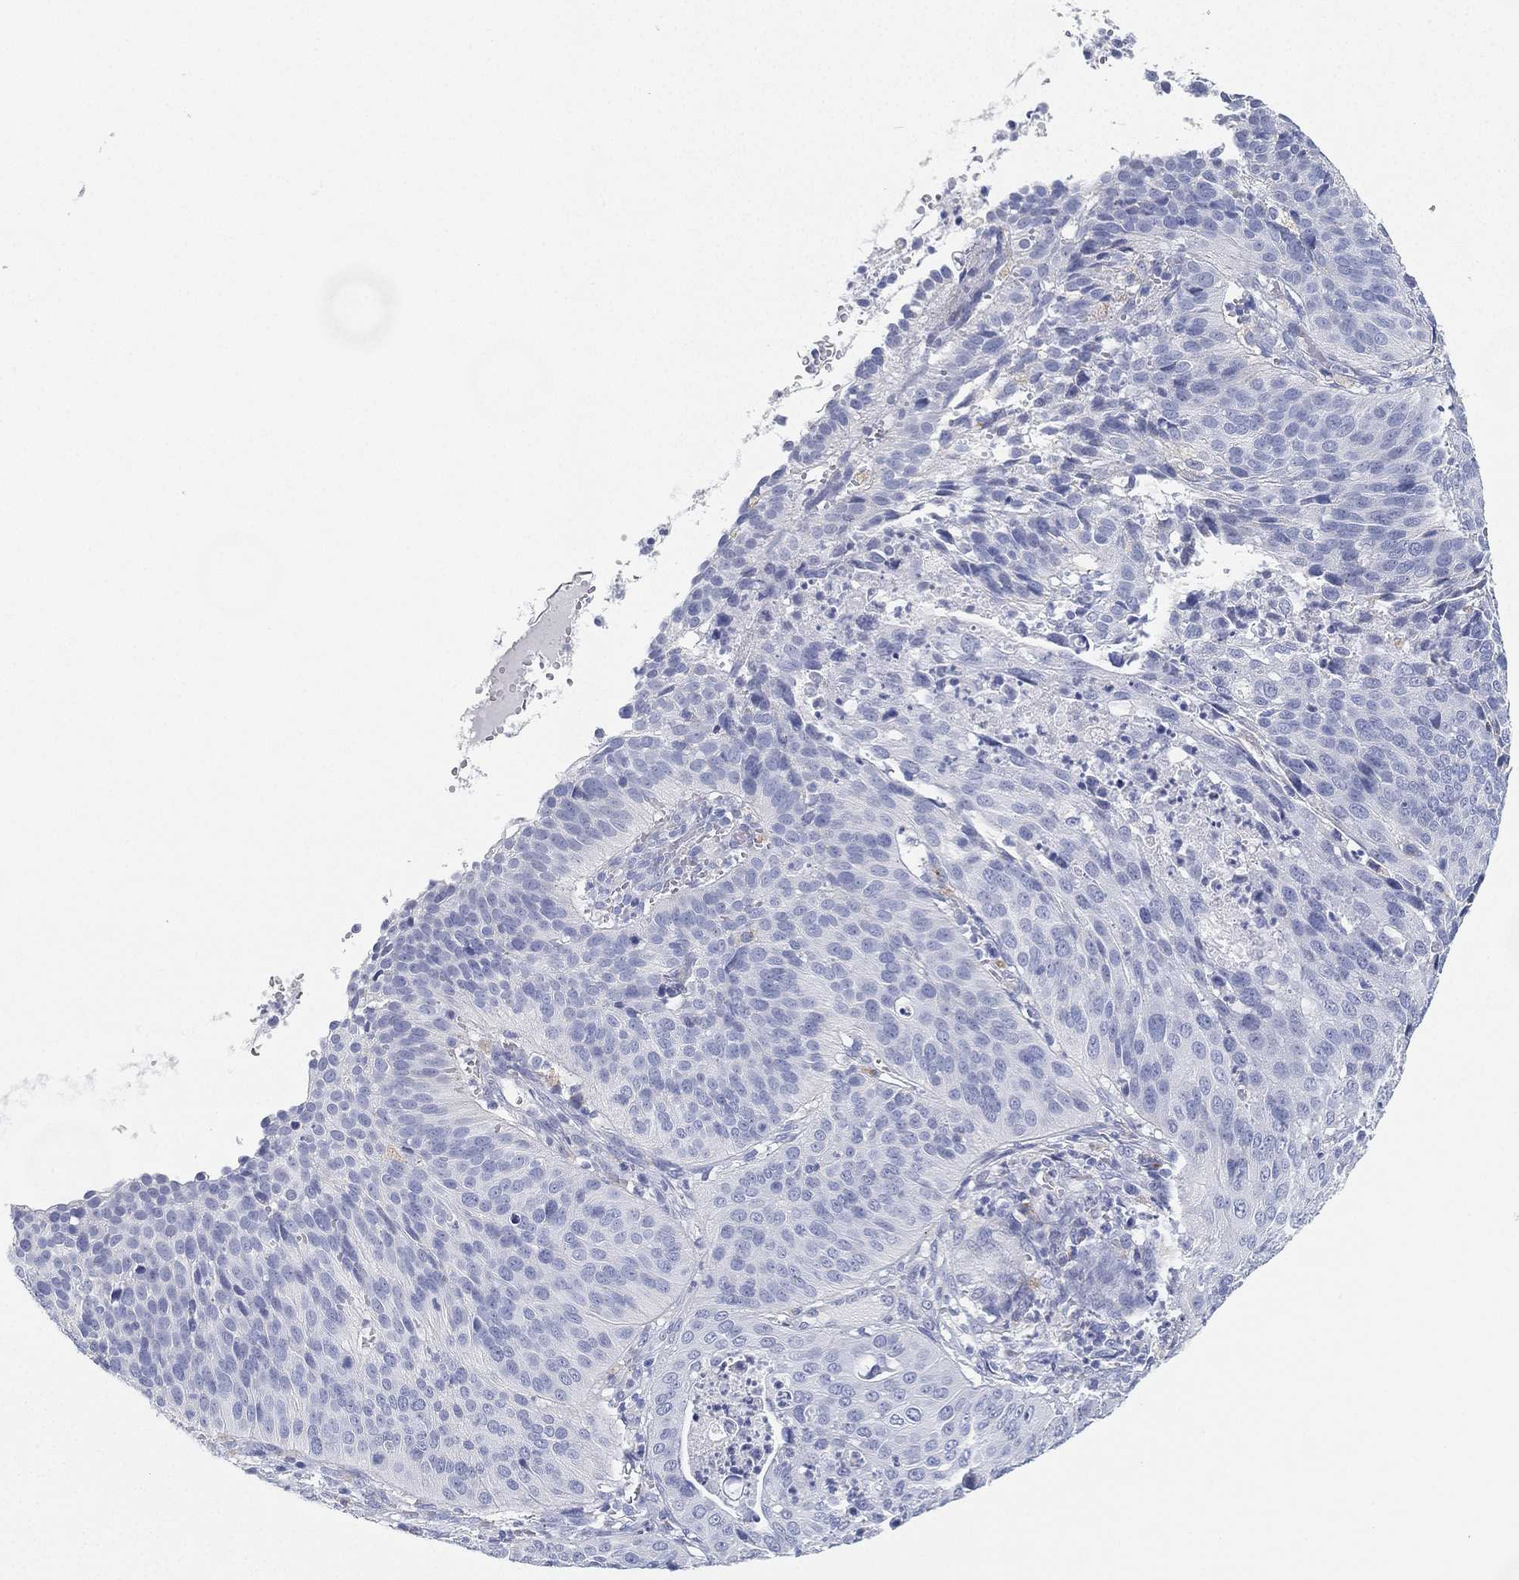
{"staining": {"intensity": "negative", "quantity": "none", "location": "none"}, "tissue": "cervical cancer", "cell_type": "Tumor cells", "image_type": "cancer", "snomed": [{"axis": "morphology", "description": "Normal tissue, NOS"}, {"axis": "morphology", "description": "Squamous cell carcinoma, NOS"}, {"axis": "topography", "description": "Cervix"}], "caption": "Photomicrograph shows no significant protein staining in tumor cells of cervical cancer (squamous cell carcinoma).", "gene": "GPR61", "patient": {"sex": "female", "age": 39}}